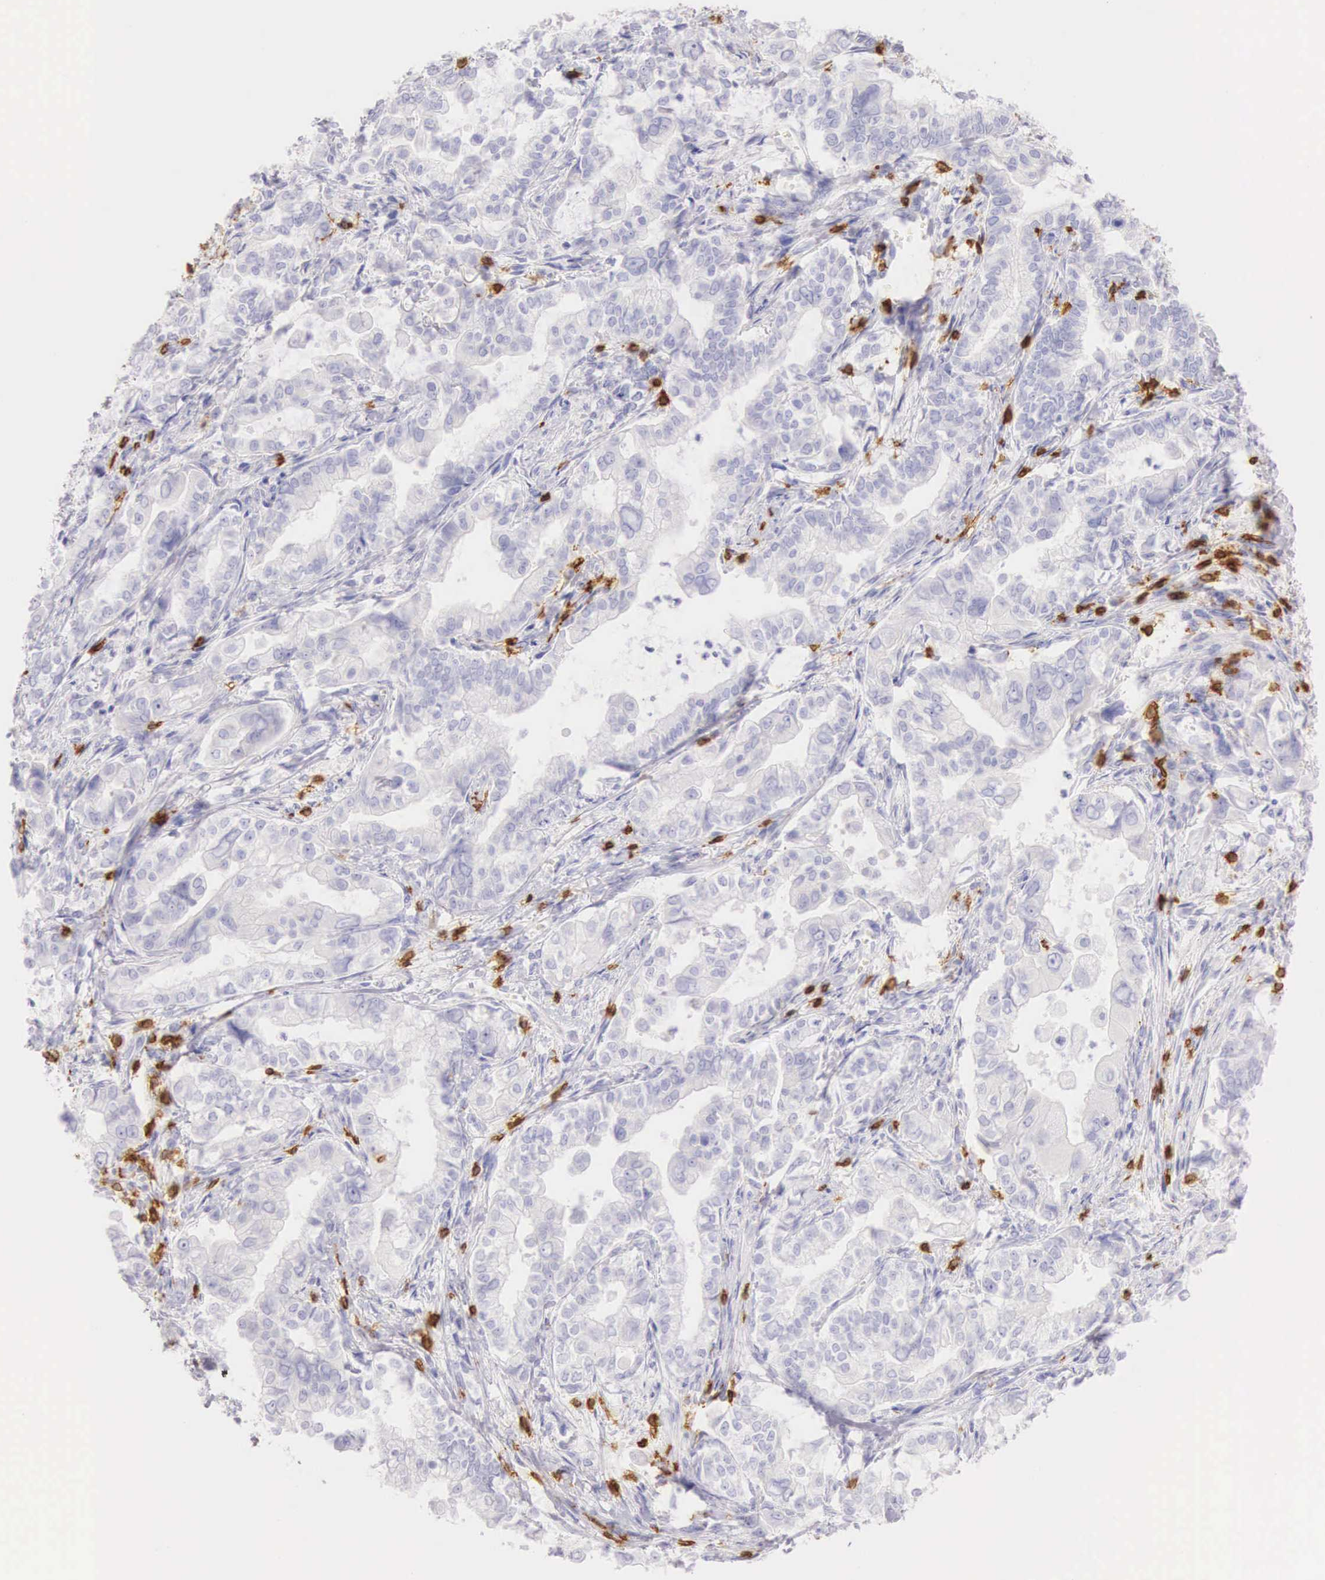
{"staining": {"intensity": "negative", "quantity": "none", "location": "none"}, "tissue": "stomach cancer", "cell_type": "Tumor cells", "image_type": "cancer", "snomed": [{"axis": "morphology", "description": "Adenocarcinoma, NOS"}, {"axis": "topography", "description": "Pancreas"}, {"axis": "topography", "description": "Stomach, upper"}], "caption": "There is no significant expression in tumor cells of adenocarcinoma (stomach).", "gene": "CD3E", "patient": {"sex": "male", "age": 77}}